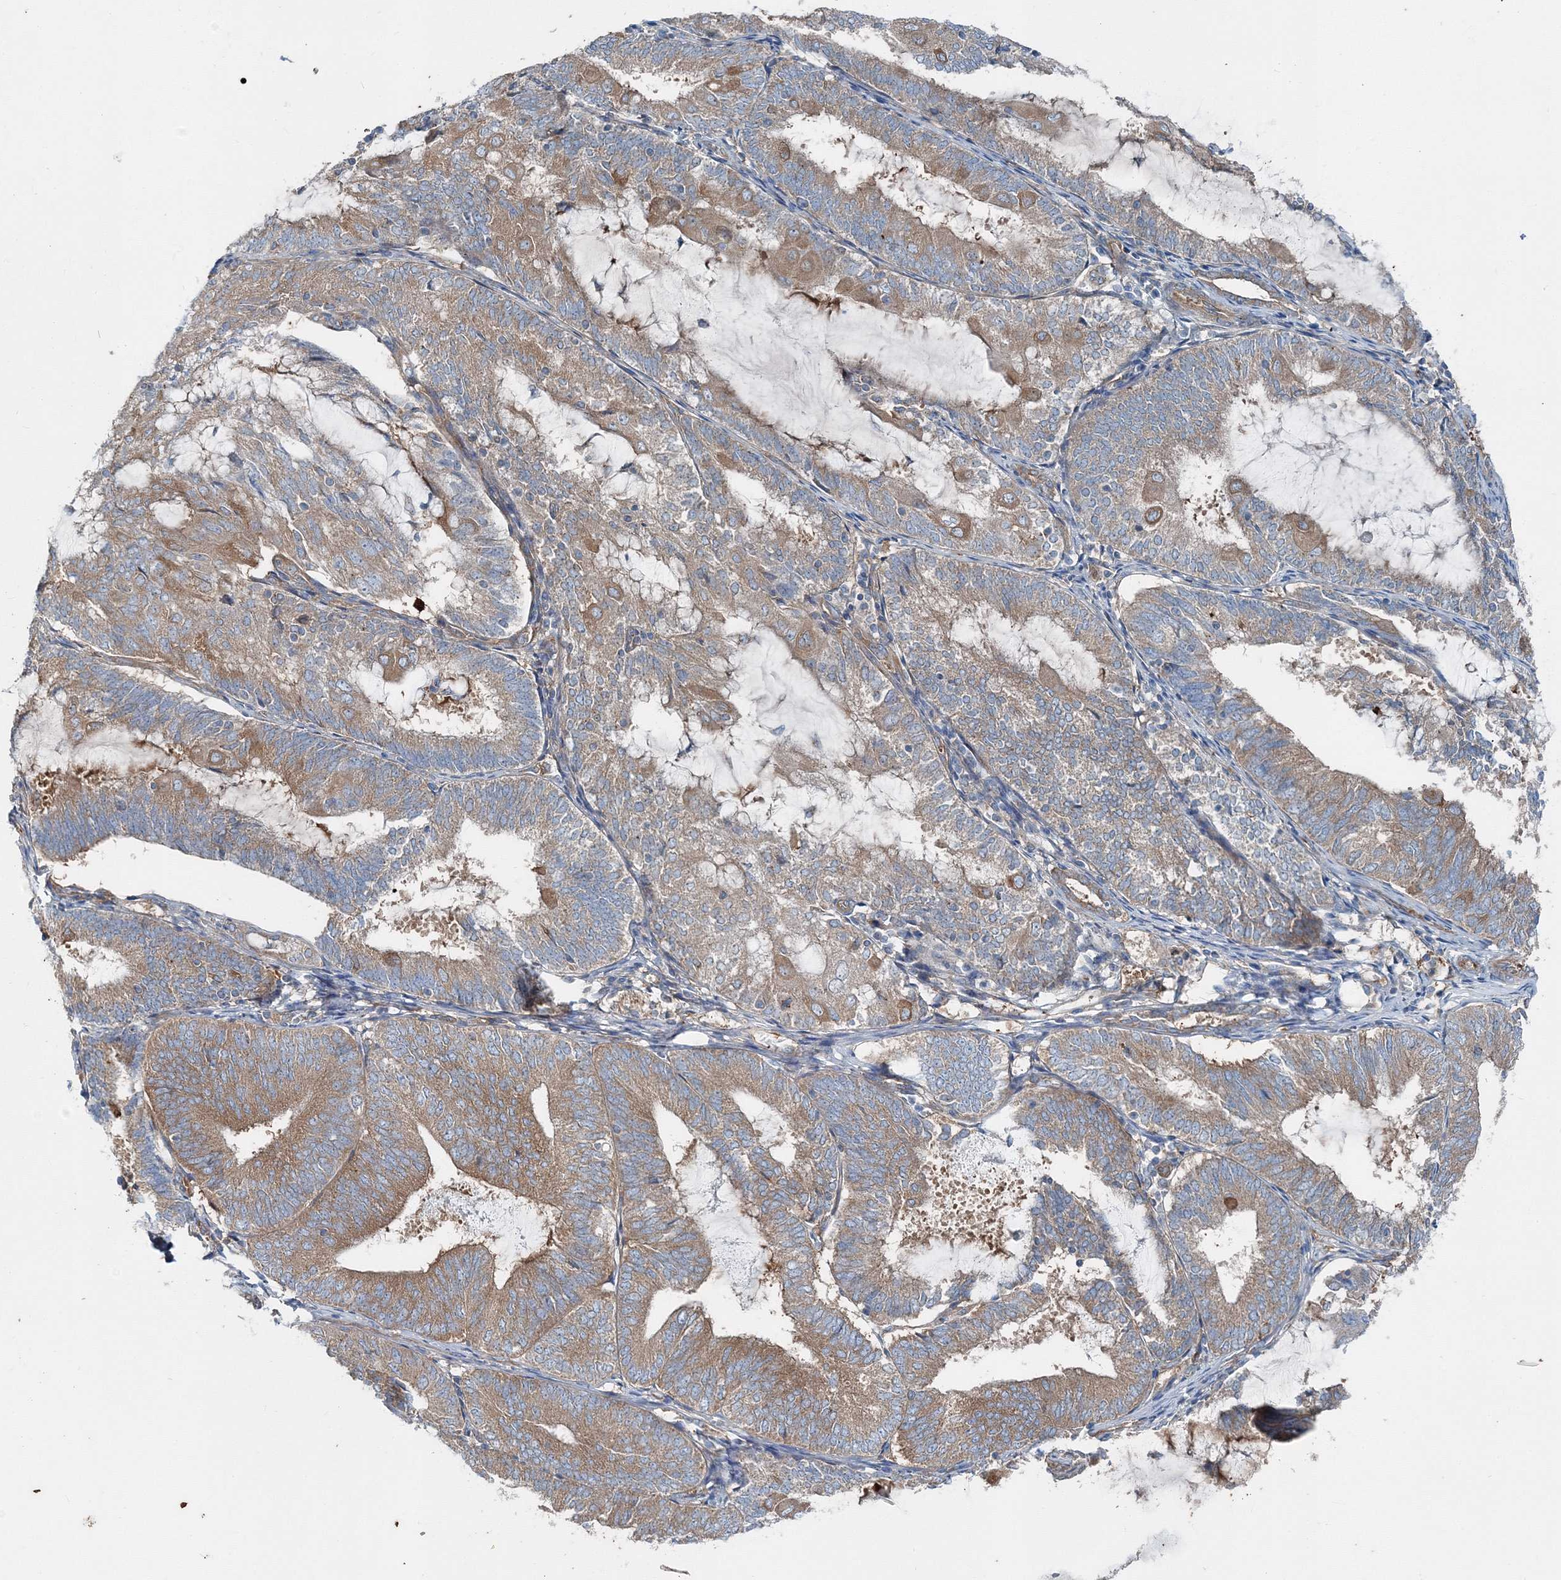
{"staining": {"intensity": "moderate", "quantity": ">75%", "location": "cytoplasmic/membranous"}, "tissue": "endometrial cancer", "cell_type": "Tumor cells", "image_type": "cancer", "snomed": [{"axis": "morphology", "description": "Adenocarcinoma, NOS"}, {"axis": "topography", "description": "Endometrium"}], "caption": "There is medium levels of moderate cytoplasmic/membranous staining in tumor cells of endometrial cancer (adenocarcinoma), as demonstrated by immunohistochemical staining (brown color).", "gene": "MPHOSPH9", "patient": {"sex": "female", "age": 81}}